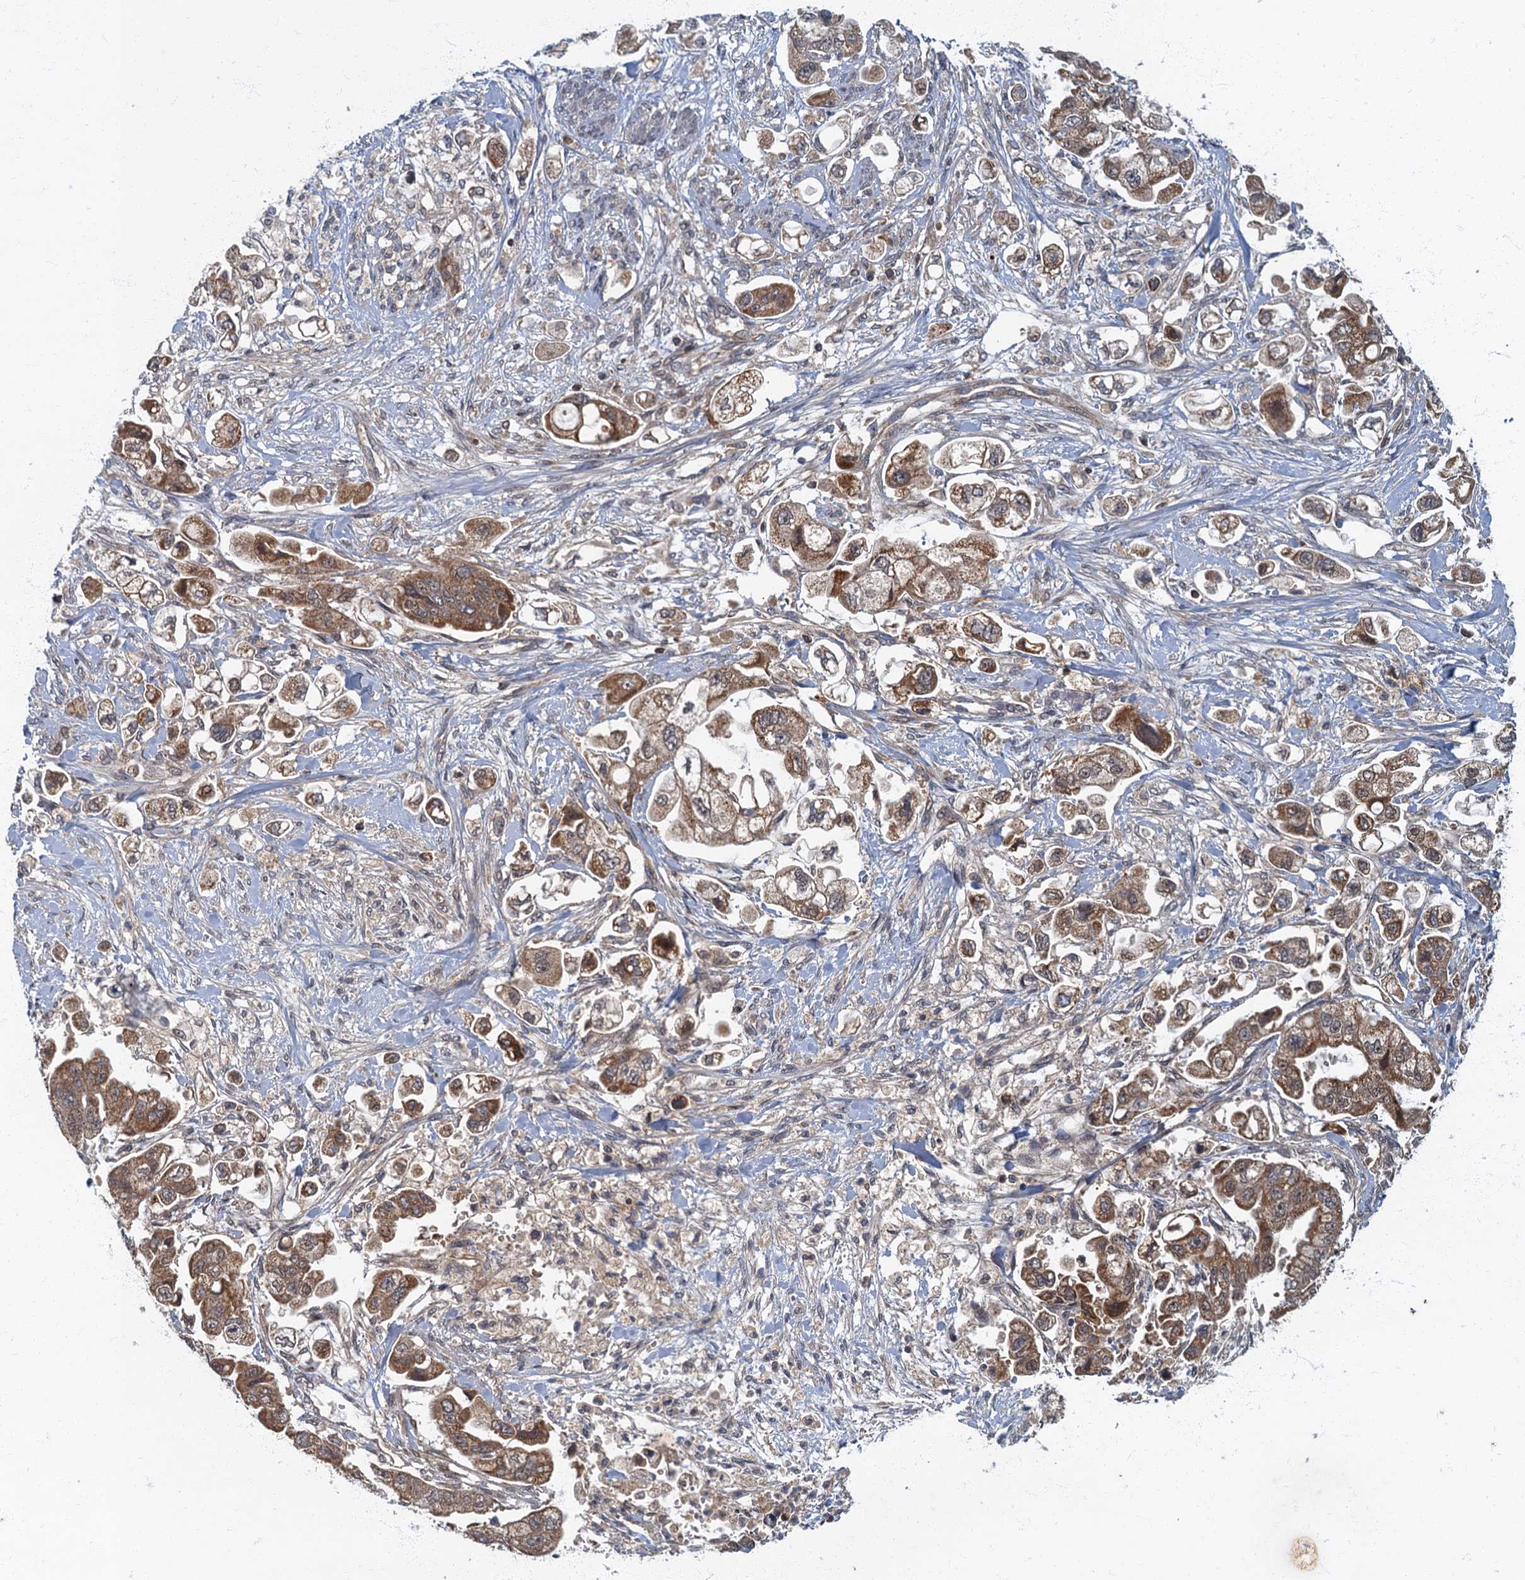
{"staining": {"intensity": "moderate", "quantity": ">75%", "location": "cytoplasmic/membranous"}, "tissue": "stomach cancer", "cell_type": "Tumor cells", "image_type": "cancer", "snomed": [{"axis": "morphology", "description": "Adenocarcinoma, NOS"}, {"axis": "topography", "description": "Stomach"}], "caption": "Stomach cancer (adenocarcinoma) stained with a brown dye shows moderate cytoplasmic/membranous positive positivity in about >75% of tumor cells.", "gene": "SLC11A2", "patient": {"sex": "male", "age": 62}}